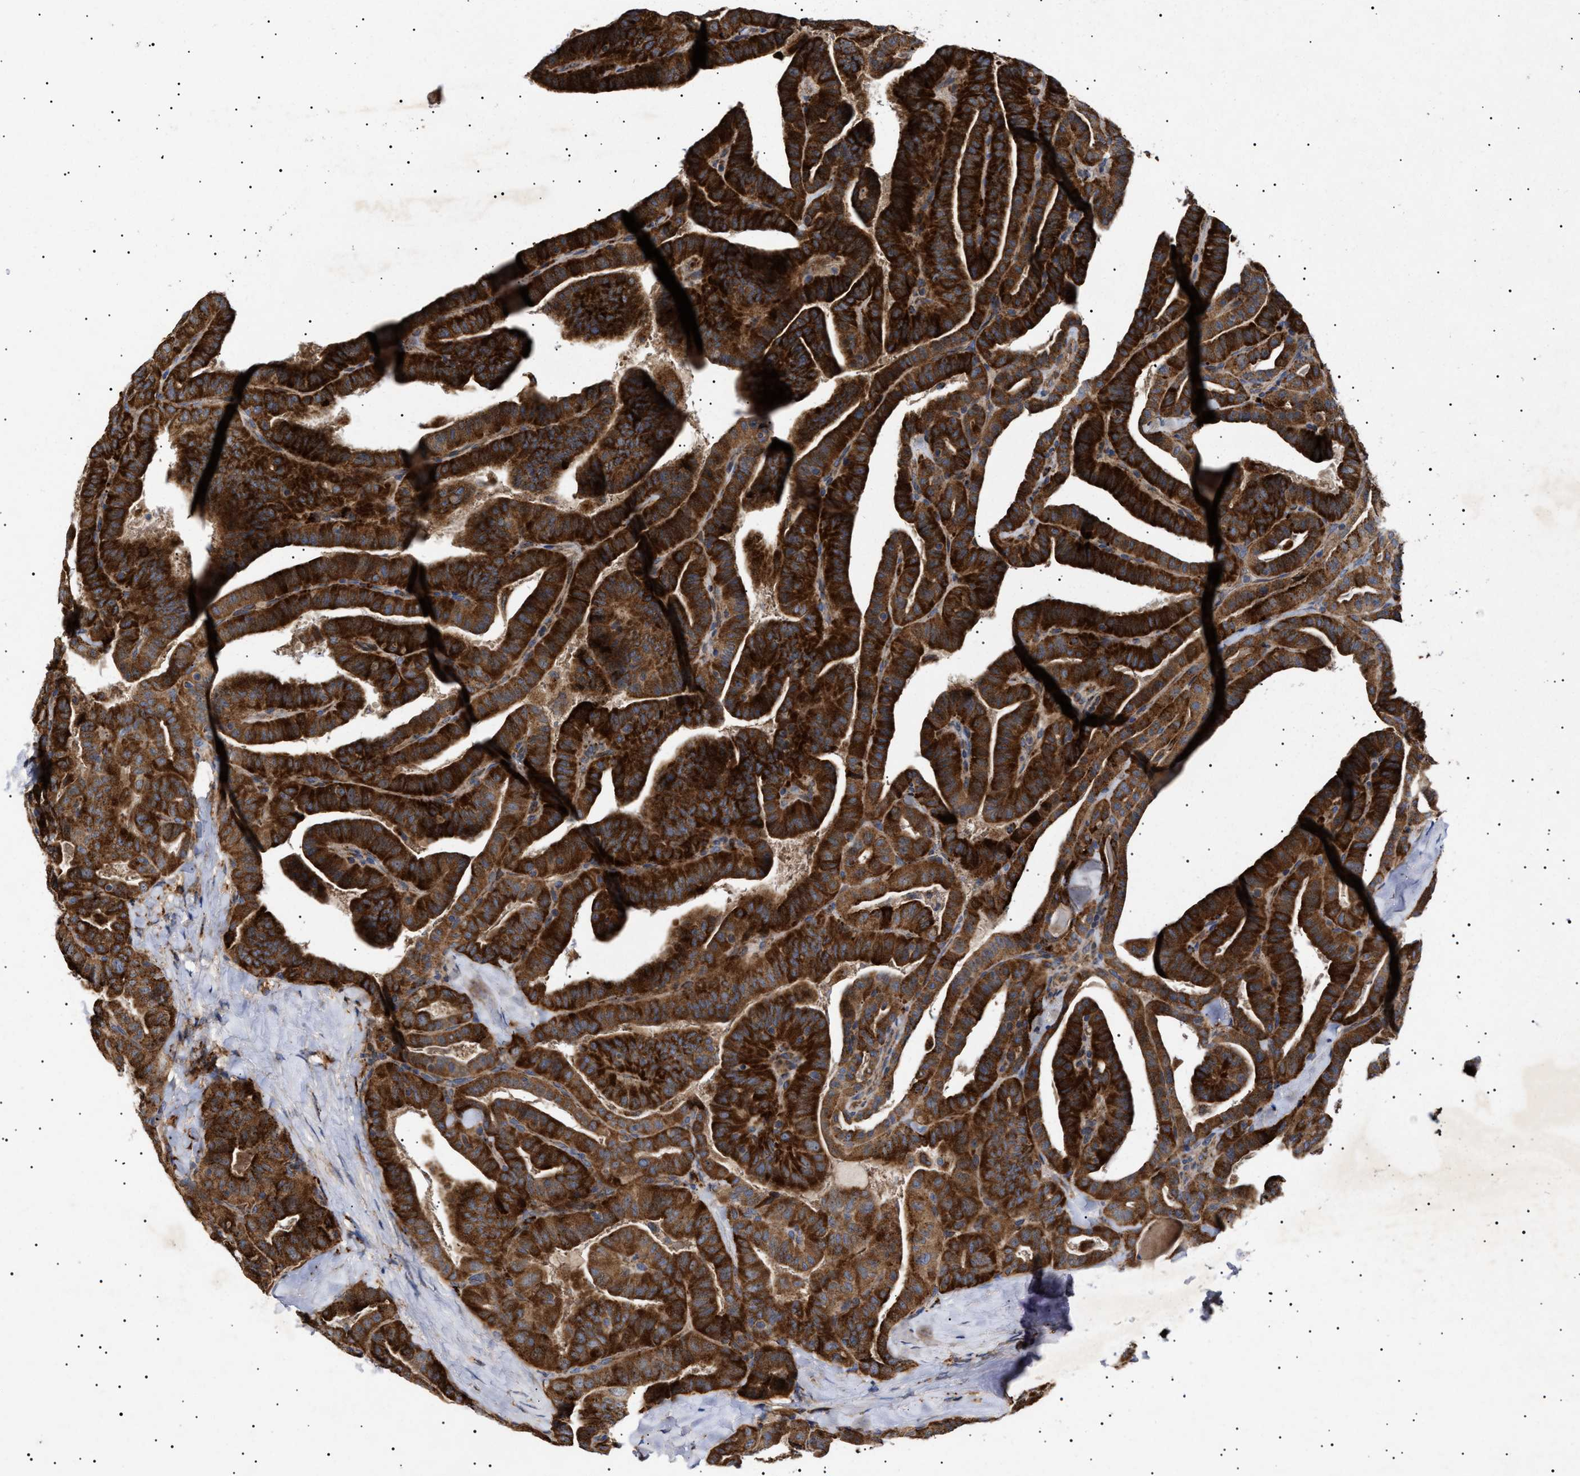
{"staining": {"intensity": "strong", "quantity": ">75%", "location": "cytoplasmic/membranous"}, "tissue": "thyroid cancer", "cell_type": "Tumor cells", "image_type": "cancer", "snomed": [{"axis": "morphology", "description": "Papillary adenocarcinoma, NOS"}, {"axis": "topography", "description": "Thyroid gland"}], "caption": "A photomicrograph showing strong cytoplasmic/membranous expression in approximately >75% of tumor cells in thyroid papillary adenocarcinoma, as visualized by brown immunohistochemical staining.", "gene": "MRPL10", "patient": {"sex": "male", "age": 77}}